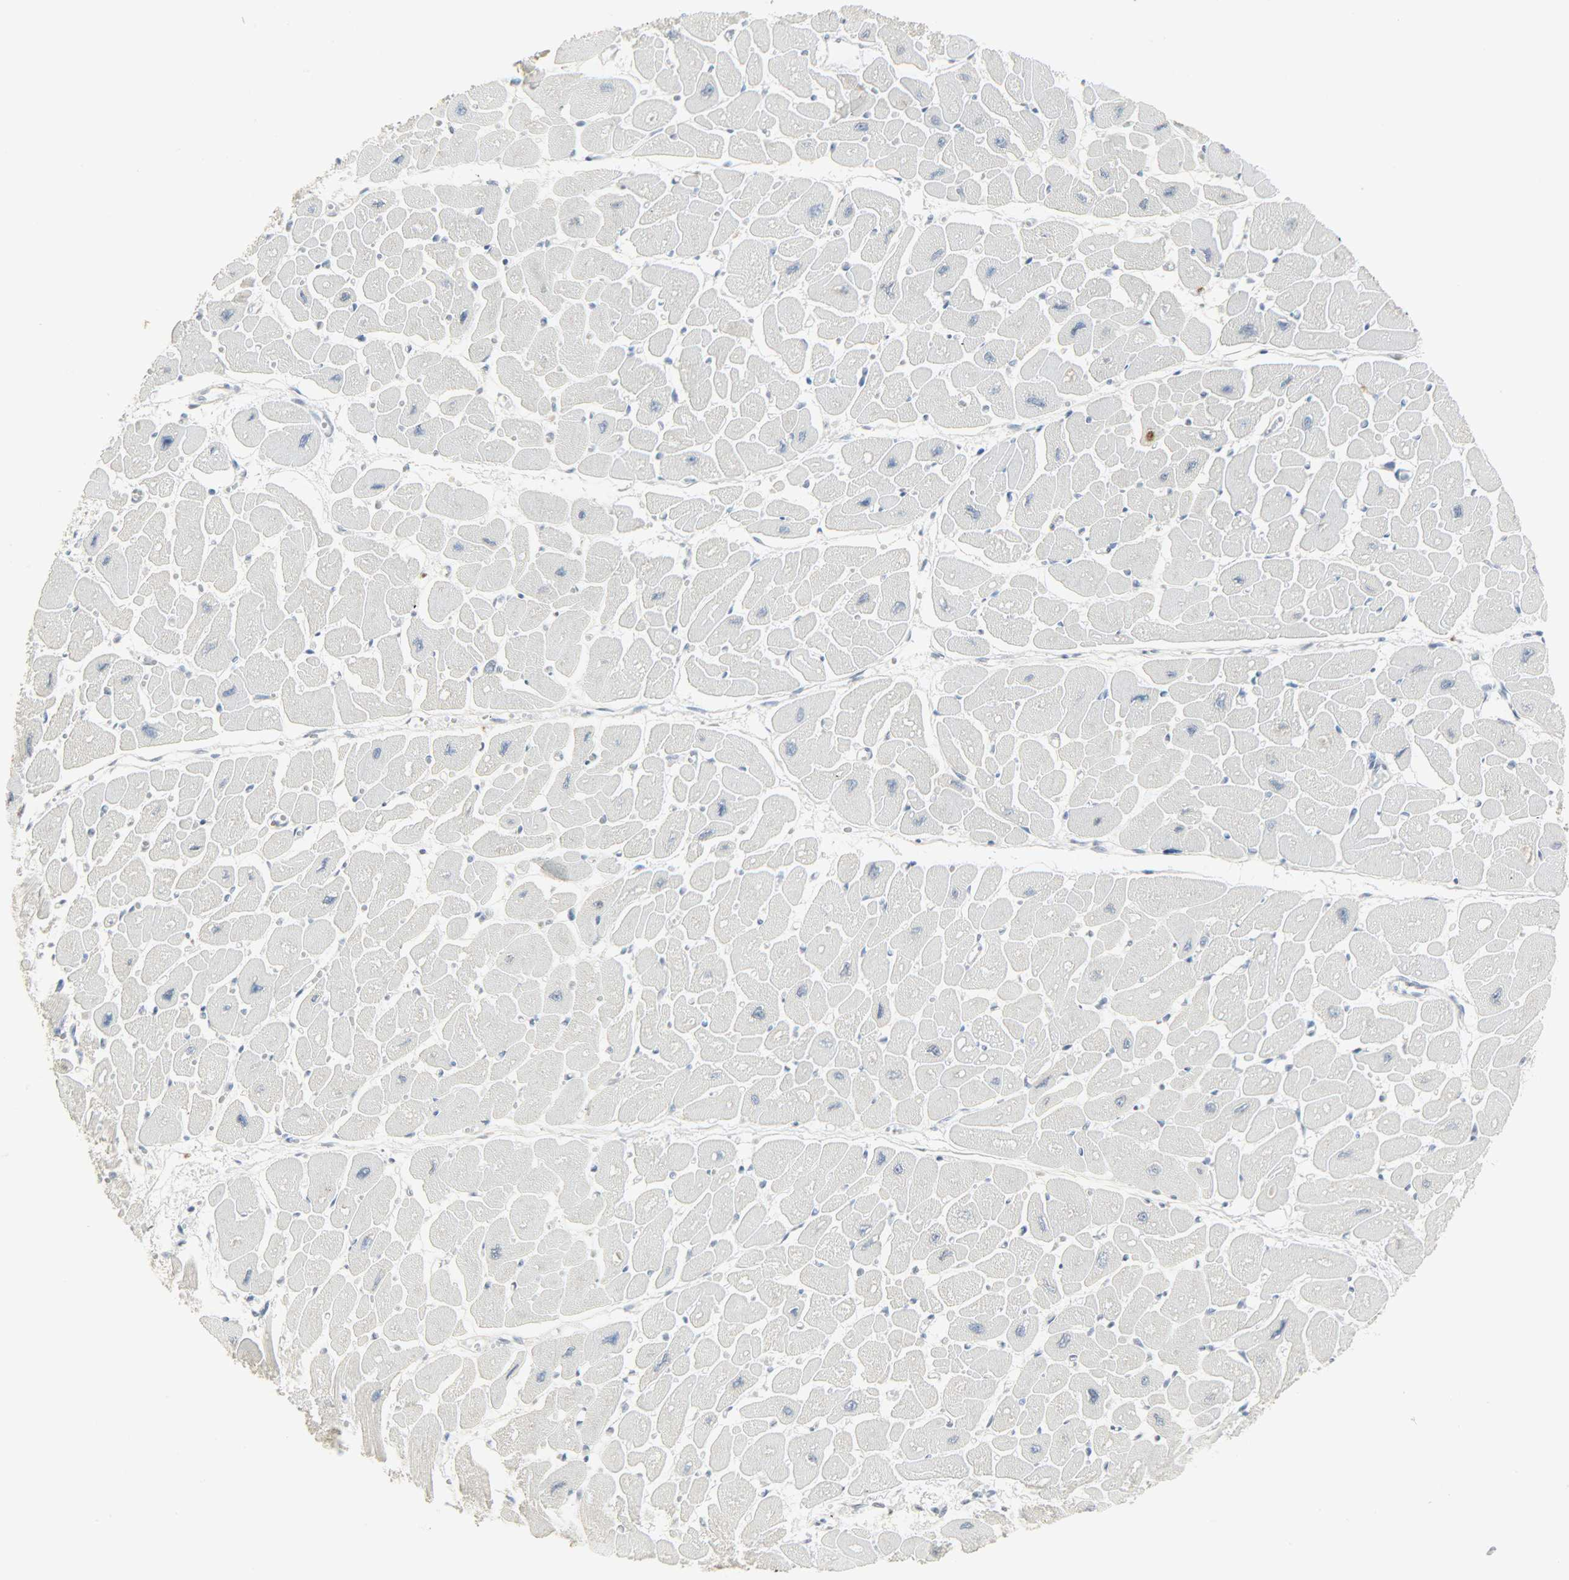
{"staining": {"intensity": "negative", "quantity": "none", "location": "none"}, "tissue": "heart muscle", "cell_type": "Cardiomyocytes", "image_type": "normal", "snomed": [{"axis": "morphology", "description": "Normal tissue, NOS"}, {"axis": "topography", "description": "Heart"}], "caption": "This is an immunohistochemistry image of benign human heart muscle. There is no staining in cardiomyocytes.", "gene": "CAMK4", "patient": {"sex": "female", "age": 54}}